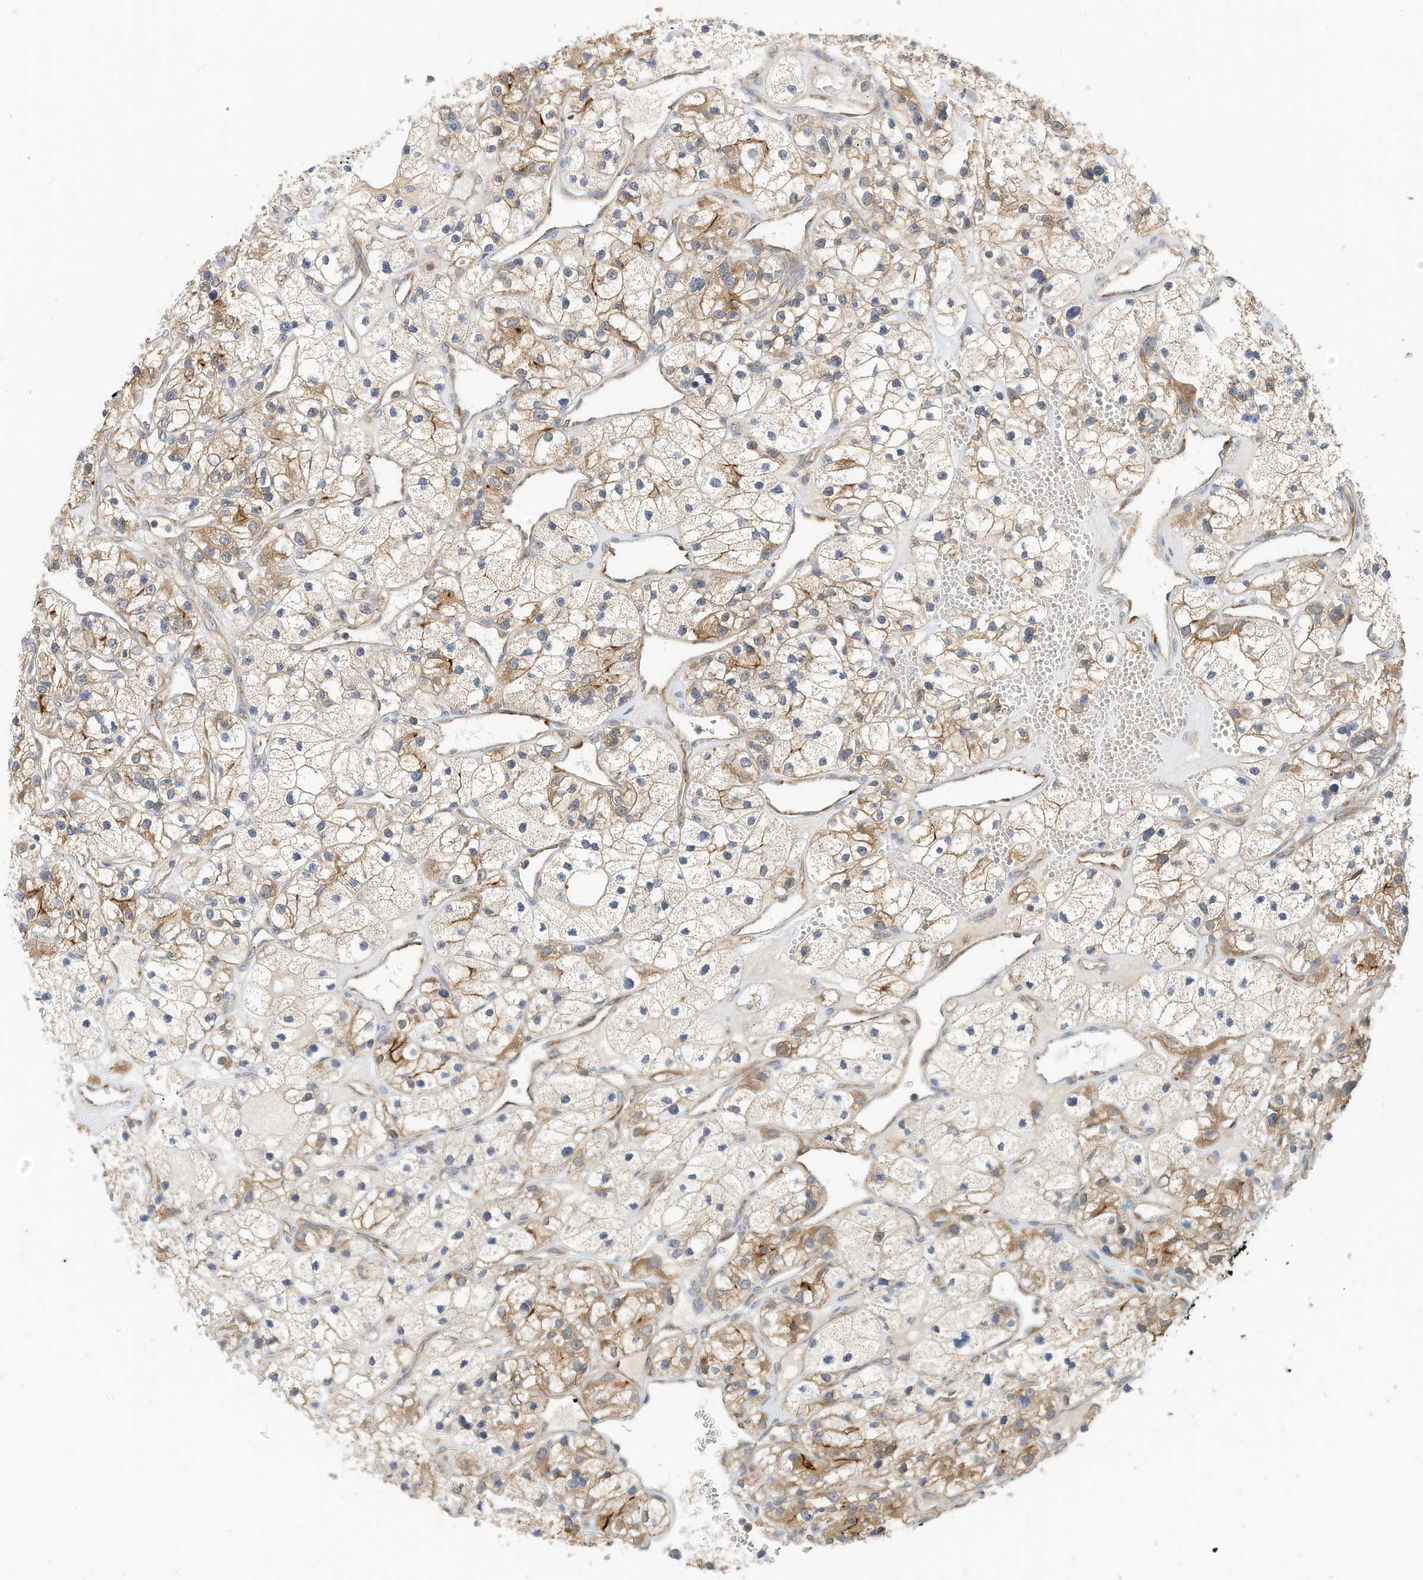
{"staining": {"intensity": "moderate", "quantity": "25%-75%", "location": "cytoplasmic/membranous"}, "tissue": "renal cancer", "cell_type": "Tumor cells", "image_type": "cancer", "snomed": [{"axis": "morphology", "description": "Adenocarcinoma, NOS"}, {"axis": "topography", "description": "Kidney"}], "caption": "The histopathology image exhibits a brown stain indicating the presence of a protein in the cytoplasmic/membranous of tumor cells in renal cancer (adenocarcinoma).", "gene": "METTL6", "patient": {"sex": "female", "age": 57}}